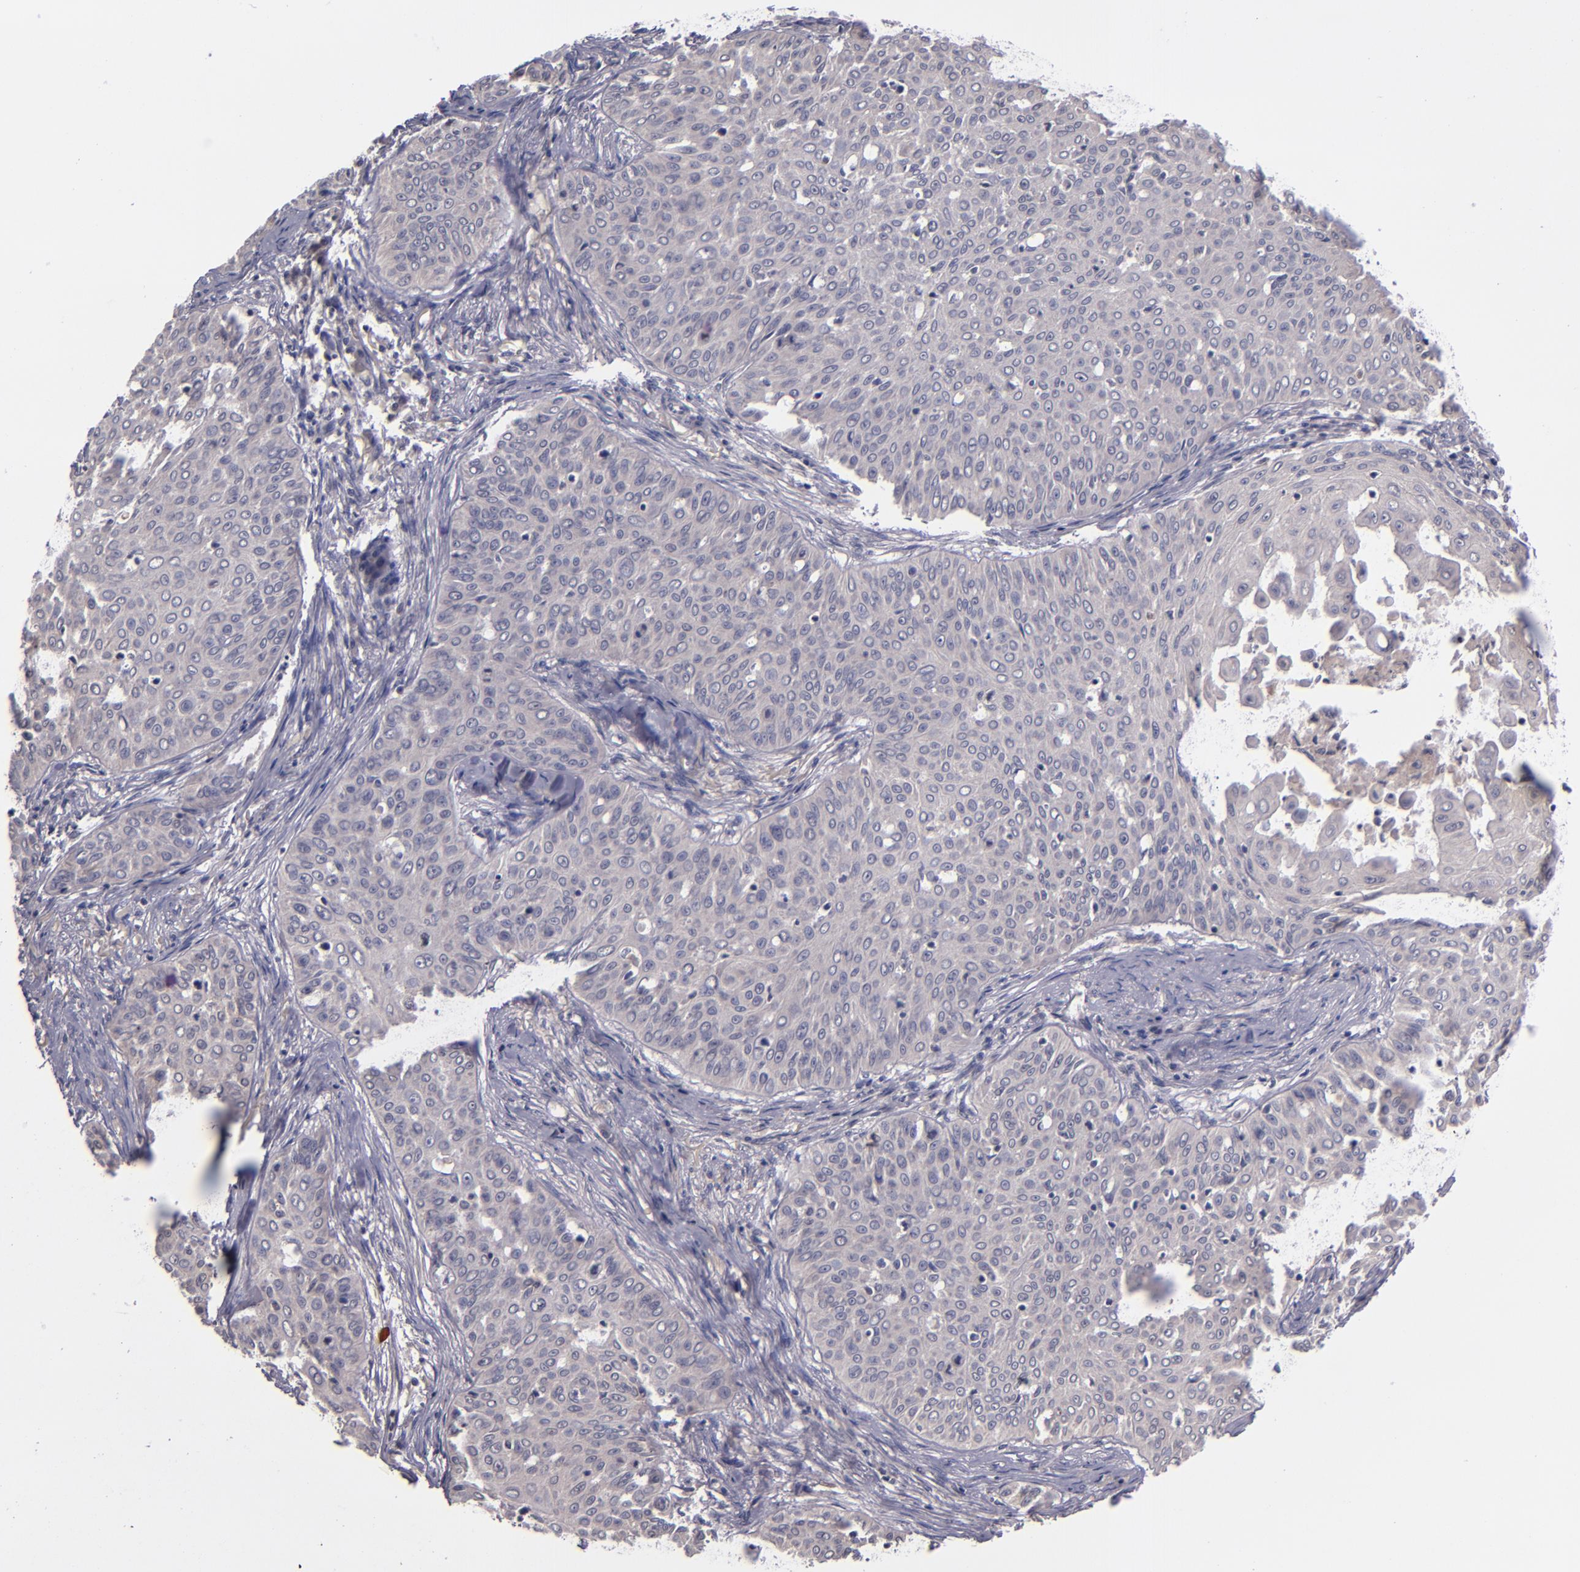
{"staining": {"intensity": "negative", "quantity": "none", "location": "none"}, "tissue": "skin cancer", "cell_type": "Tumor cells", "image_type": "cancer", "snomed": [{"axis": "morphology", "description": "Squamous cell carcinoma, NOS"}, {"axis": "topography", "description": "Skin"}], "caption": "This image is of skin cancer stained with immunohistochemistry to label a protein in brown with the nuclei are counter-stained blue. There is no positivity in tumor cells. Nuclei are stained in blue.", "gene": "TSC2", "patient": {"sex": "male", "age": 82}}